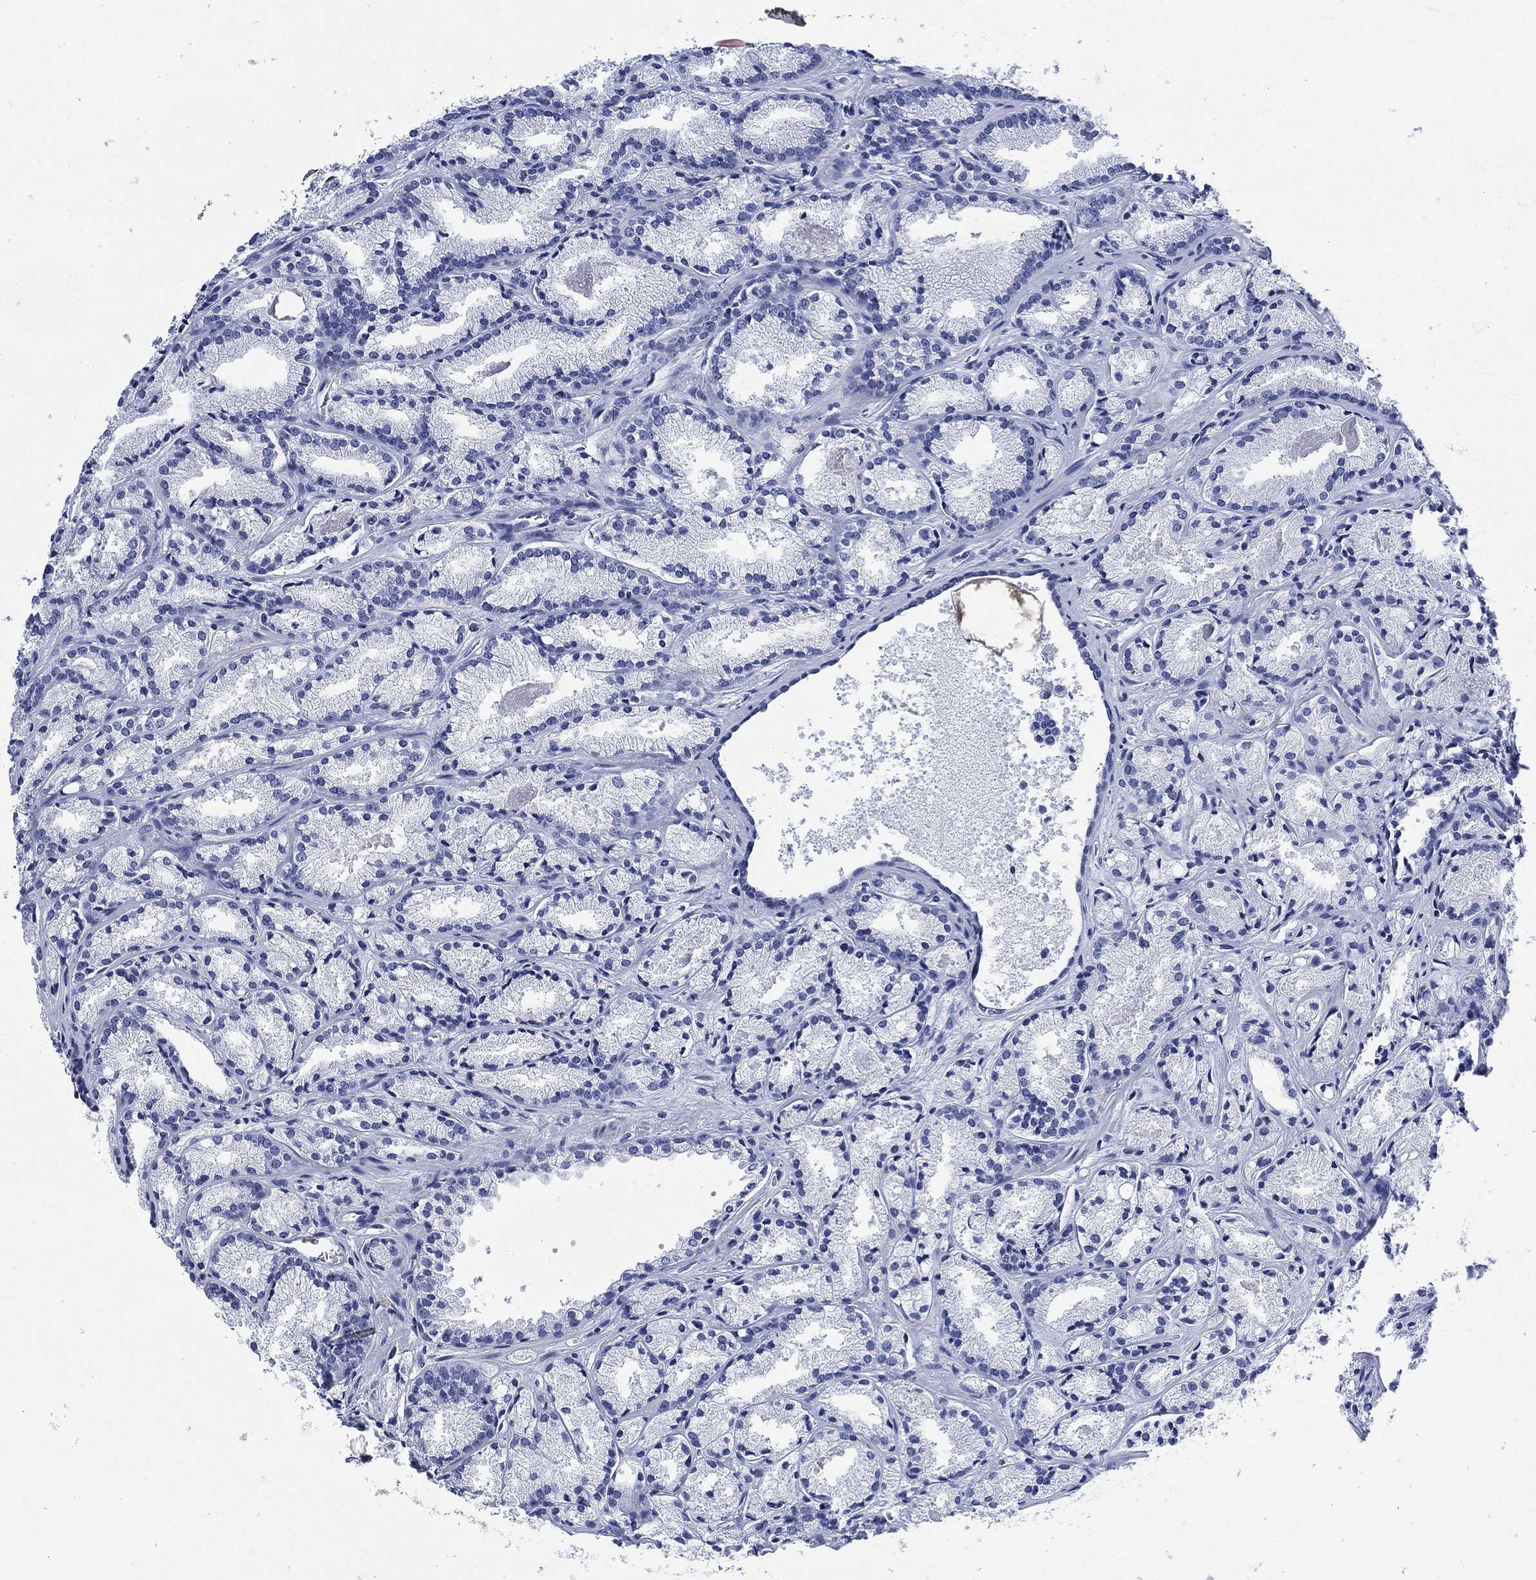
{"staining": {"intensity": "negative", "quantity": "none", "location": "none"}, "tissue": "prostate cancer", "cell_type": "Tumor cells", "image_type": "cancer", "snomed": [{"axis": "morphology", "description": "Adenocarcinoma, NOS"}, {"axis": "morphology", "description": "Adenocarcinoma, High grade"}, {"axis": "topography", "description": "Prostate"}], "caption": "The photomicrograph displays no significant positivity in tumor cells of prostate adenocarcinoma (high-grade). The staining is performed using DAB (3,3'-diaminobenzidine) brown chromogen with nuclei counter-stained in using hematoxylin.", "gene": "H1-10", "patient": {"sex": "male", "age": 70}}